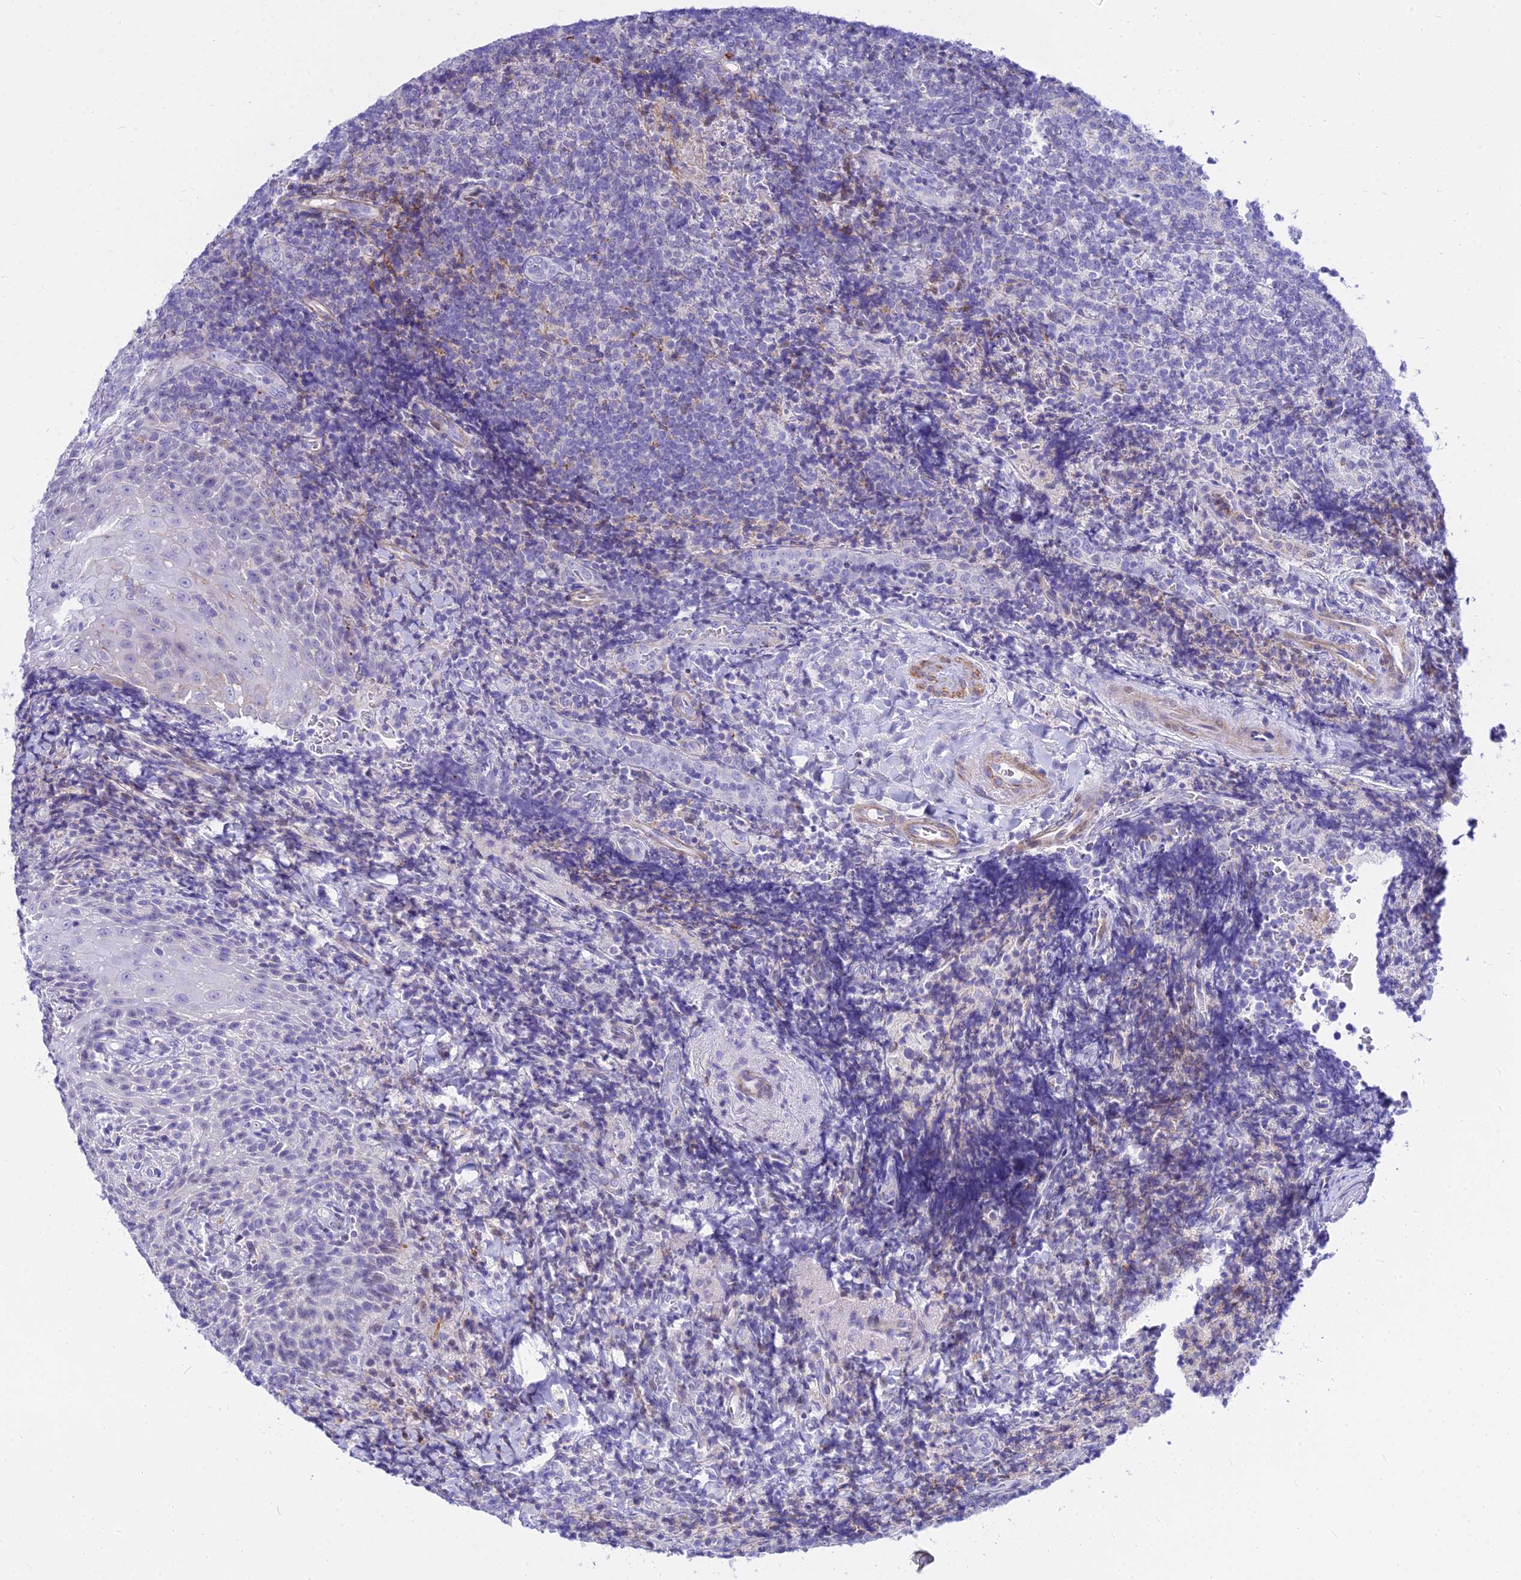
{"staining": {"intensity": "negative", "quantity": "none", "location": "none"}, "tissue": "tonsil", "cell_type": "Germinal center cells", "image_type": "normal", "snomed": [{"axis": "morphology", "description": "Normal tissue, NOS"}, {"axis": "topography", "description": "Tonsil"}], "caption": "Image shows no significant protein expression in germinal center cells of benign tonsil.", "gene": "DLX1", "patient": {"sex": "male", "age": 37}}